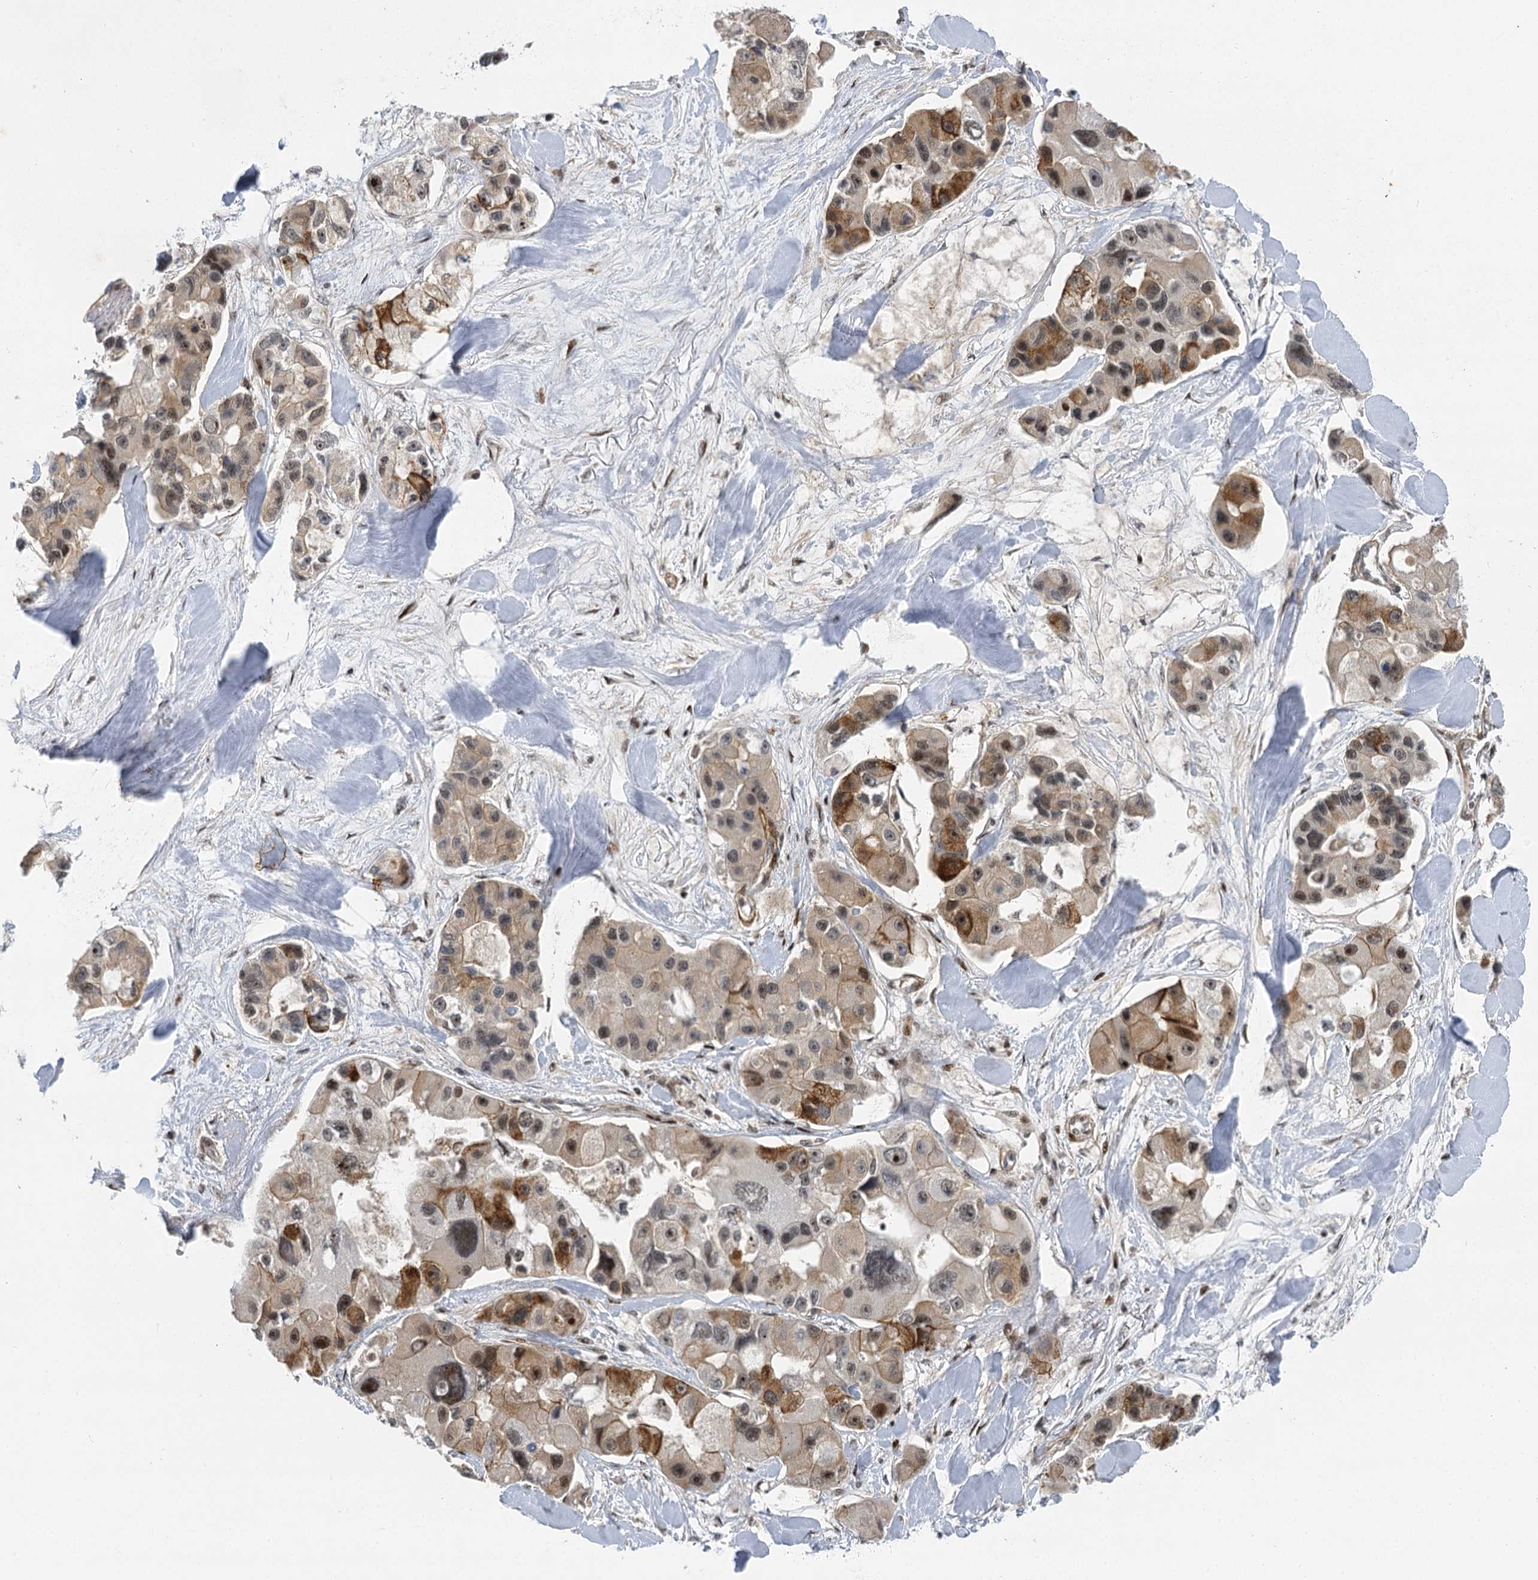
{"staining": {"intensity": "moderate", "quantity": "25%-75%", "location": "cytoplasmic/membranous,nuclear"}, "tissue": "lung cancer", "cell_type": "Tumor cells", "image_type": "cancer", "snomed": [{"axis": "morphology", "description": "Adenocarcinoma, NOS"}, {"axis": "topography", "description": "Lung"}], "caption": "There is medium levels of moderate cytoplasmic/membranous and nuclear positivity in tumor cells of lung adenocarcinoma, as demonstrated by immunohistochemical staining (brown color).", "gene": "IL11RA", "patient": {"sex": "female", "age": 54}}